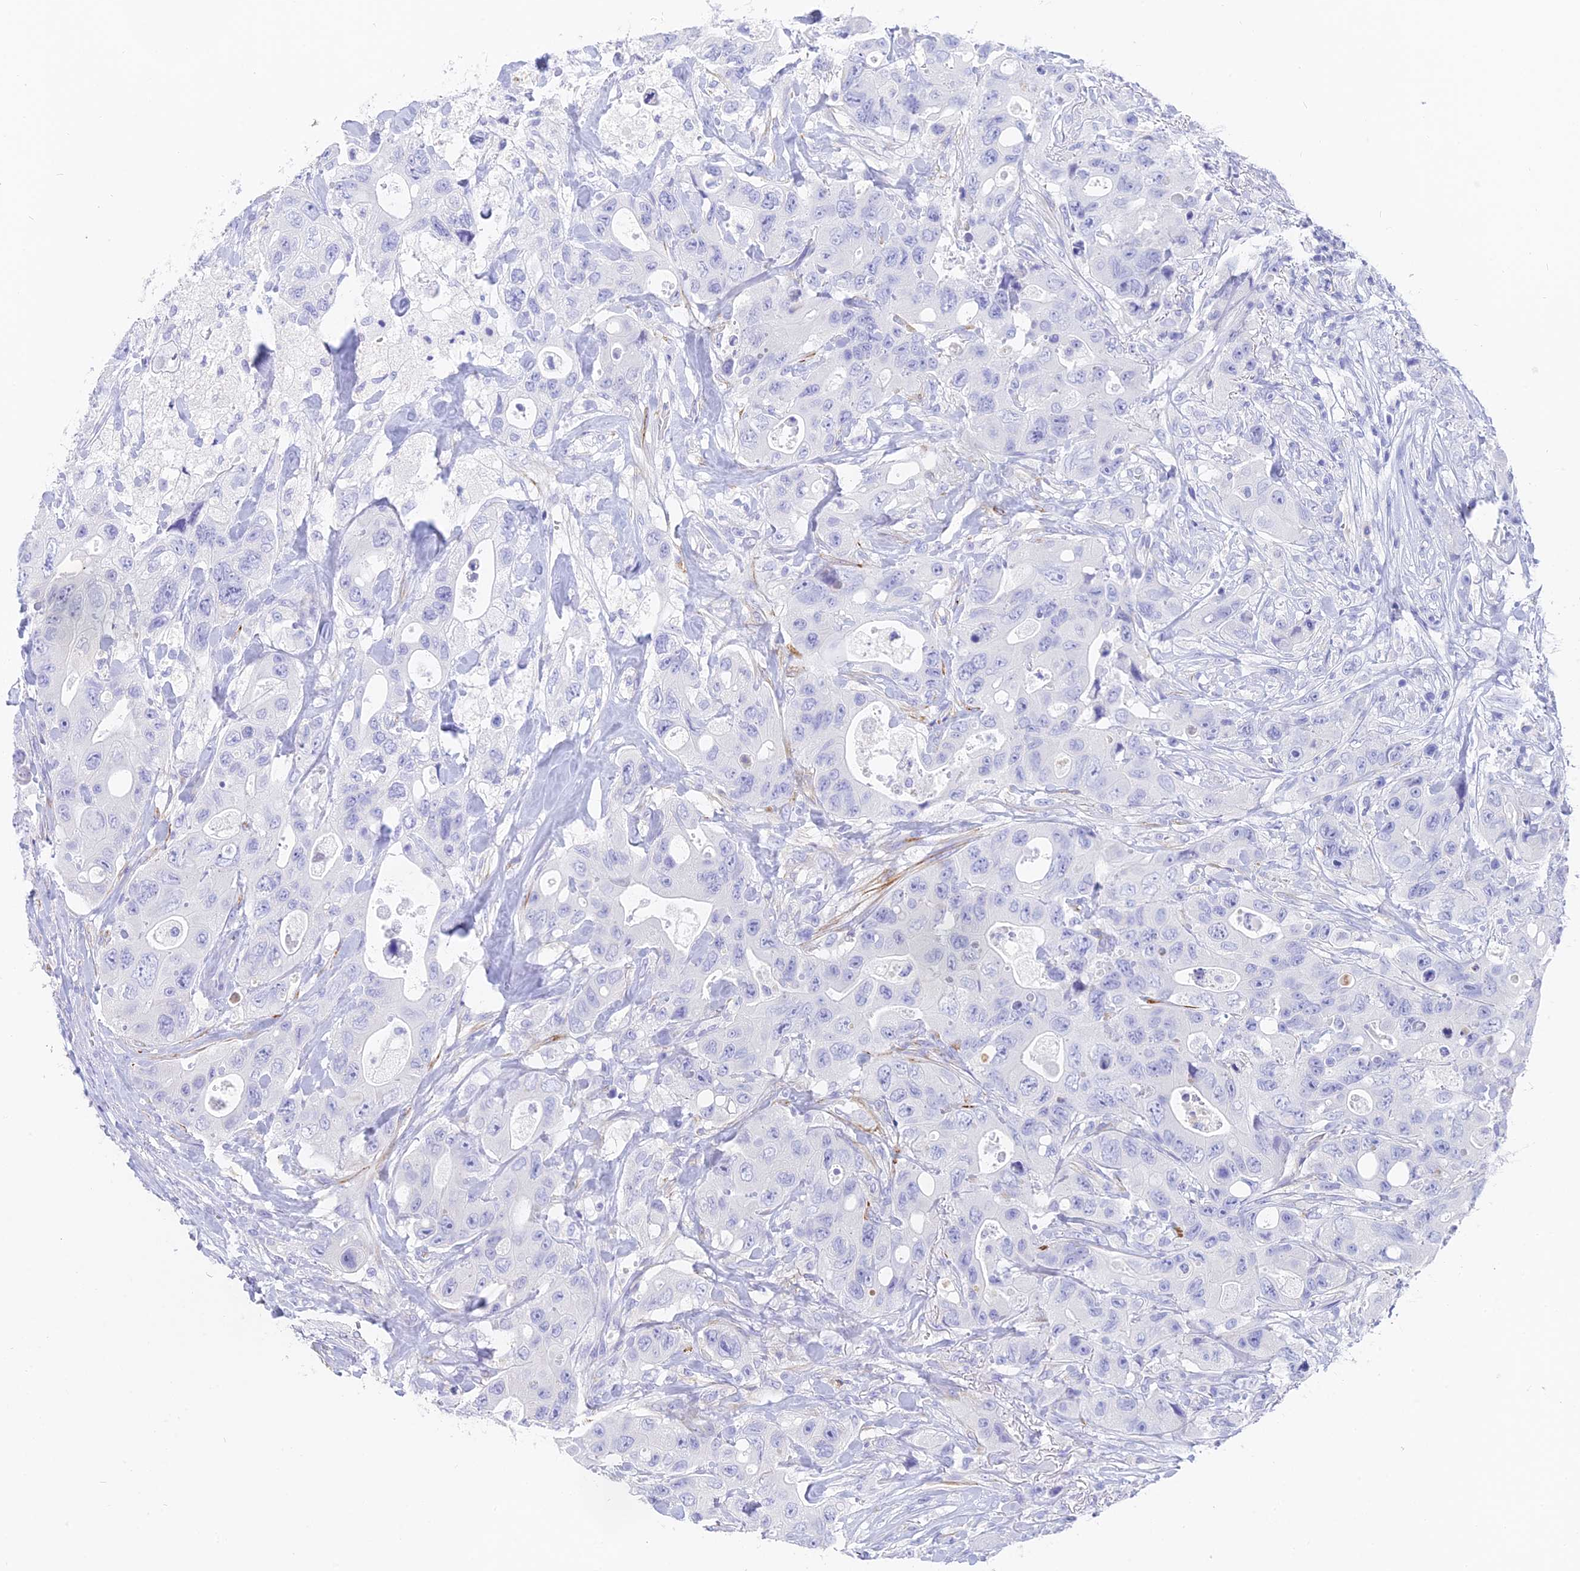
{"staining": {"intensity": "negative", "quantity": "none", "location": "none"}, "tissue": "colorectal cancer", "cell_type": "Tumor cells", "image_type": "cancer", "snomed": [{"axis": "morphology", "description": "Adenocarcinoma, NOS"}, {"axis": "topography", "description": "Colon"}], "caption": "DAB immunohistochemical staining of human adenocarcinoma (colorectal) reveals no significant expression in tumor cells.", "gene": "SLC36A2", "patient": {"sex": "female", "age": 46}}